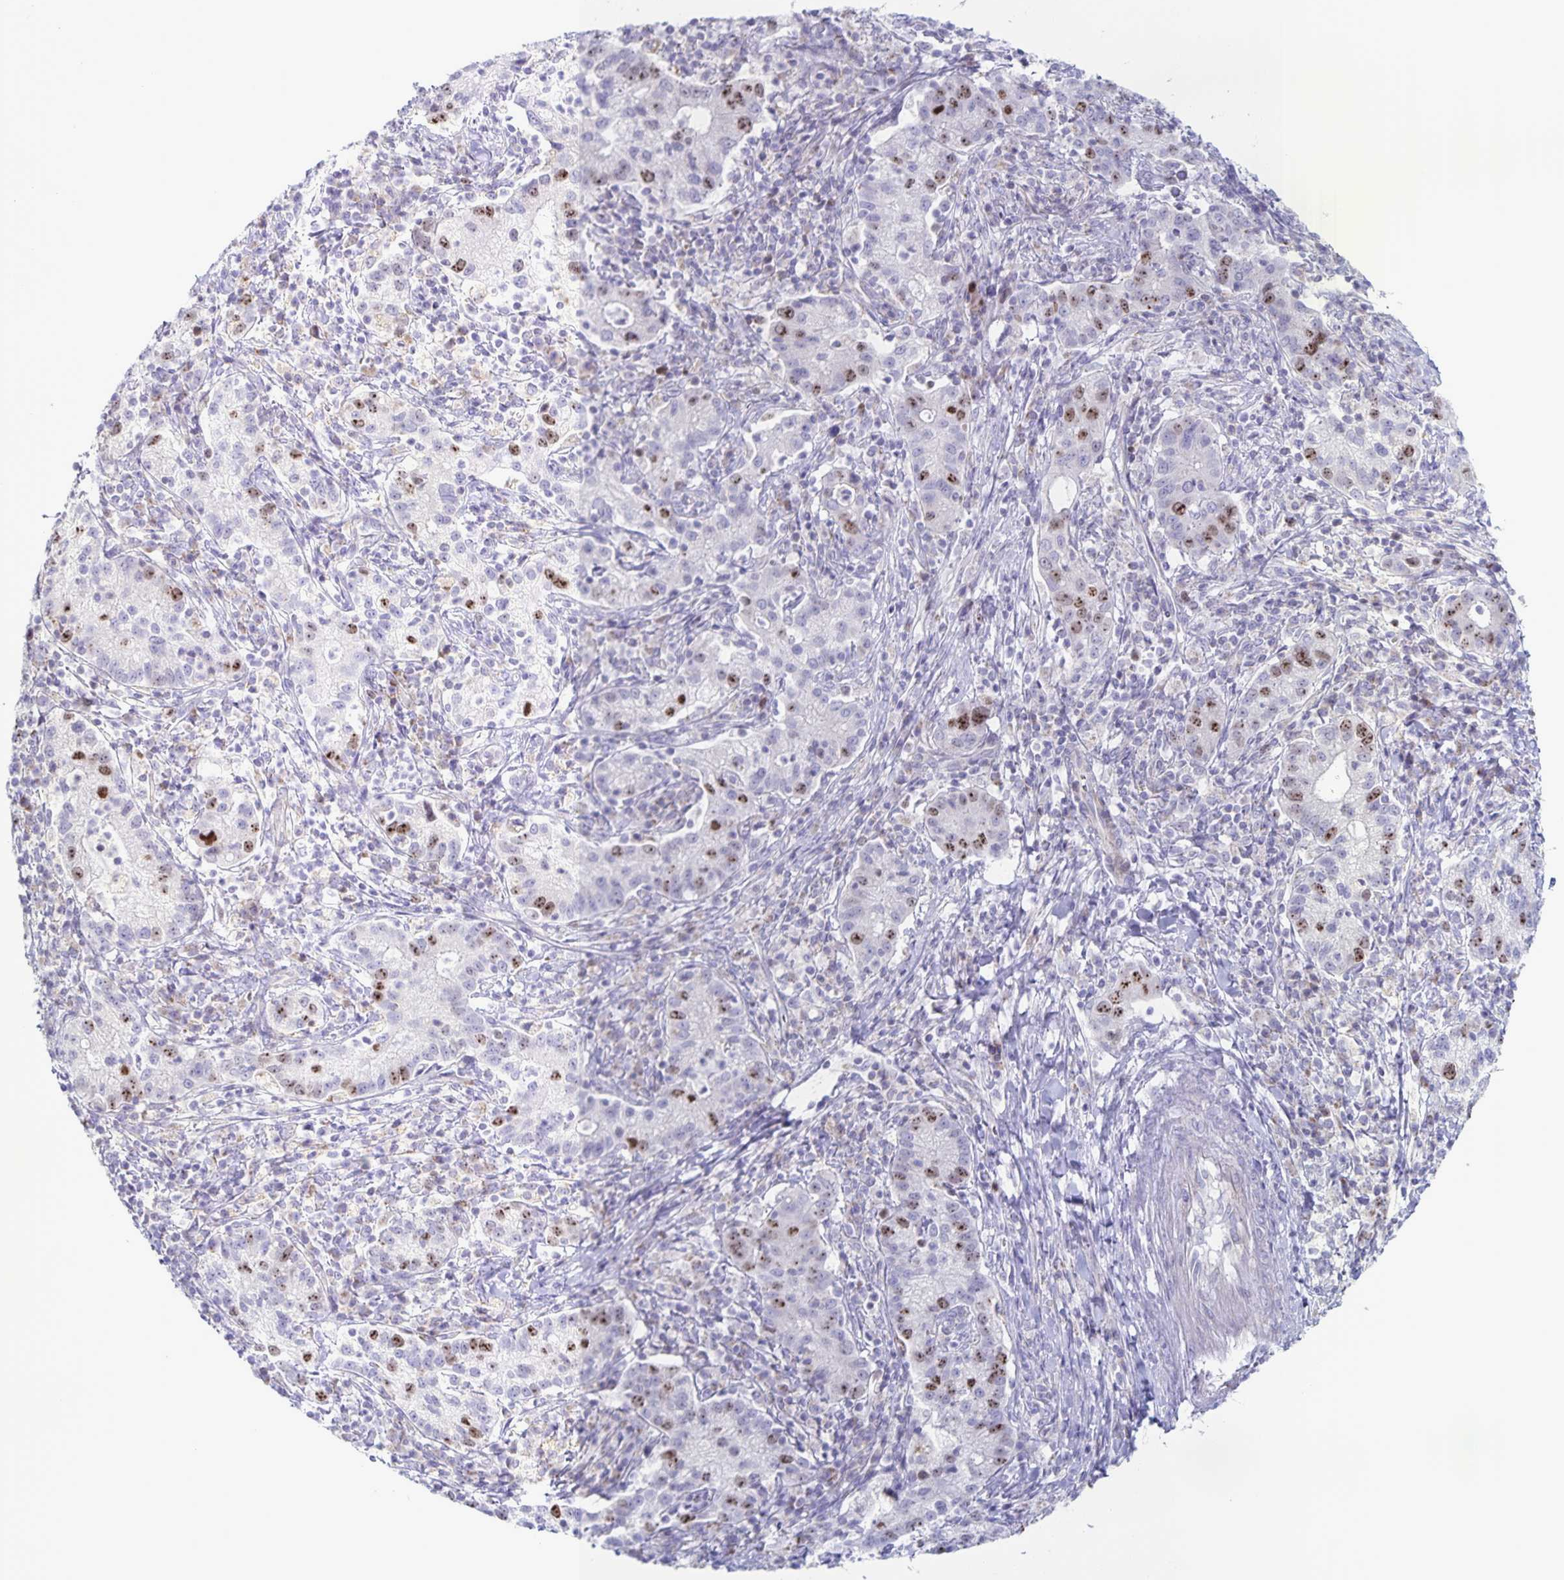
{"staining": {"intensity": "moderate", "quantity": "25%-75%", "location": "nuclear"}, "tissue": "cervical cancer", "cell_type": "Tumor cells", "image_type": "cancer", "snomed": [{"axis": "morphology", "description": "Normal tissue, NOS"}, {"axis": "morphology", "description": "Adenocarcinoma, NOS"}, {"axis": "topography", "description": "Cervix"}], "caption": "Brown immunohistochemical staining in cervical adenocarcinoma displays moderate nuclear staining in about 25%-75% of tumor cells.", "gene": "CENPH", "patient": {"sex": "female", "age": 44}}